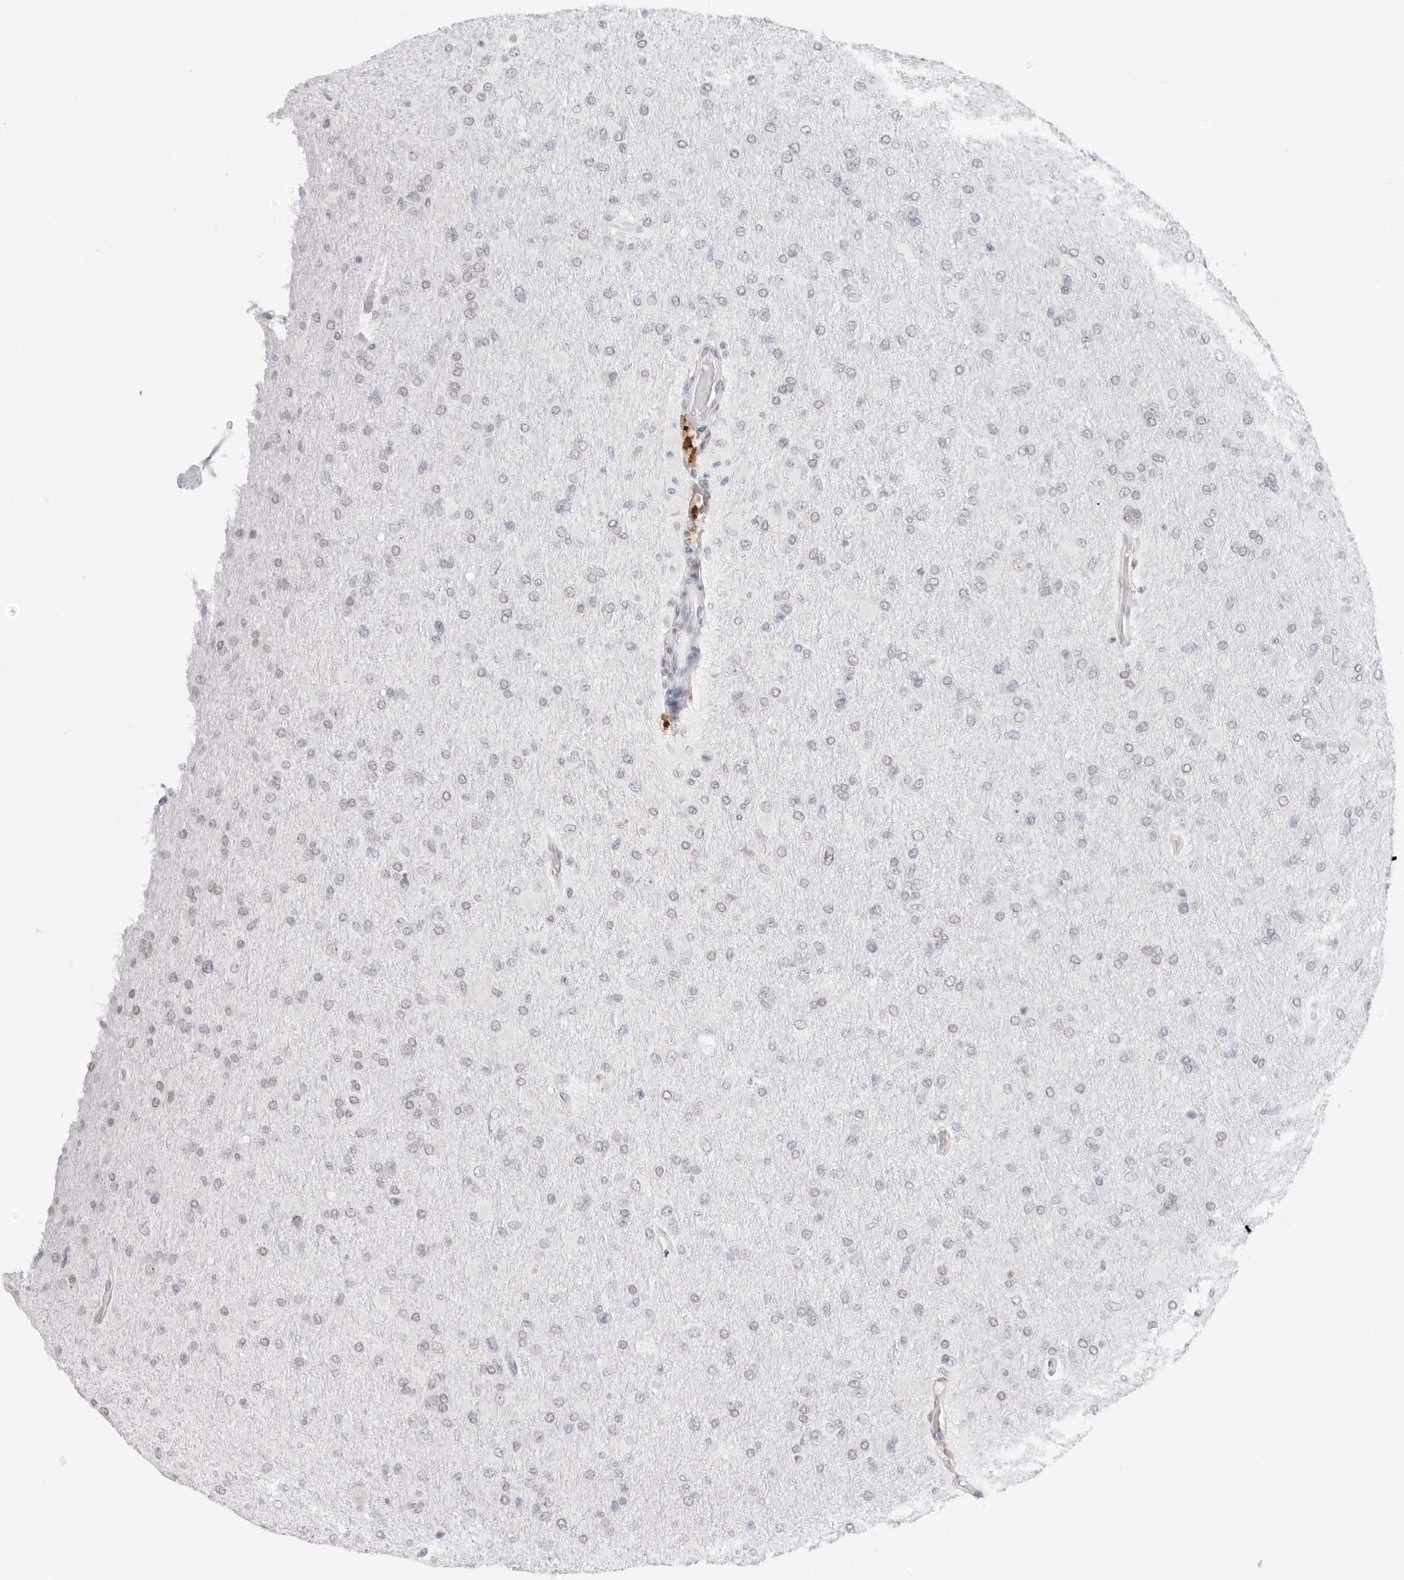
{"staining": {"intensity": "weak", "quantity": "<25%", "location": "nuclear"}, "tissue": "glioma", "cell_type": "Tumor cells", "image_type": "cancer", "snomed": [{"axis": "morphology", "description": "Glioma, malignant, High grade"}, {"axis": "topography", "description": "Cerebral cortex"}], "caption": "There is no significant staining in tumor cells of glioma.", "gene": "MSH6", "patient": {"sex": "female", "age": 36}}